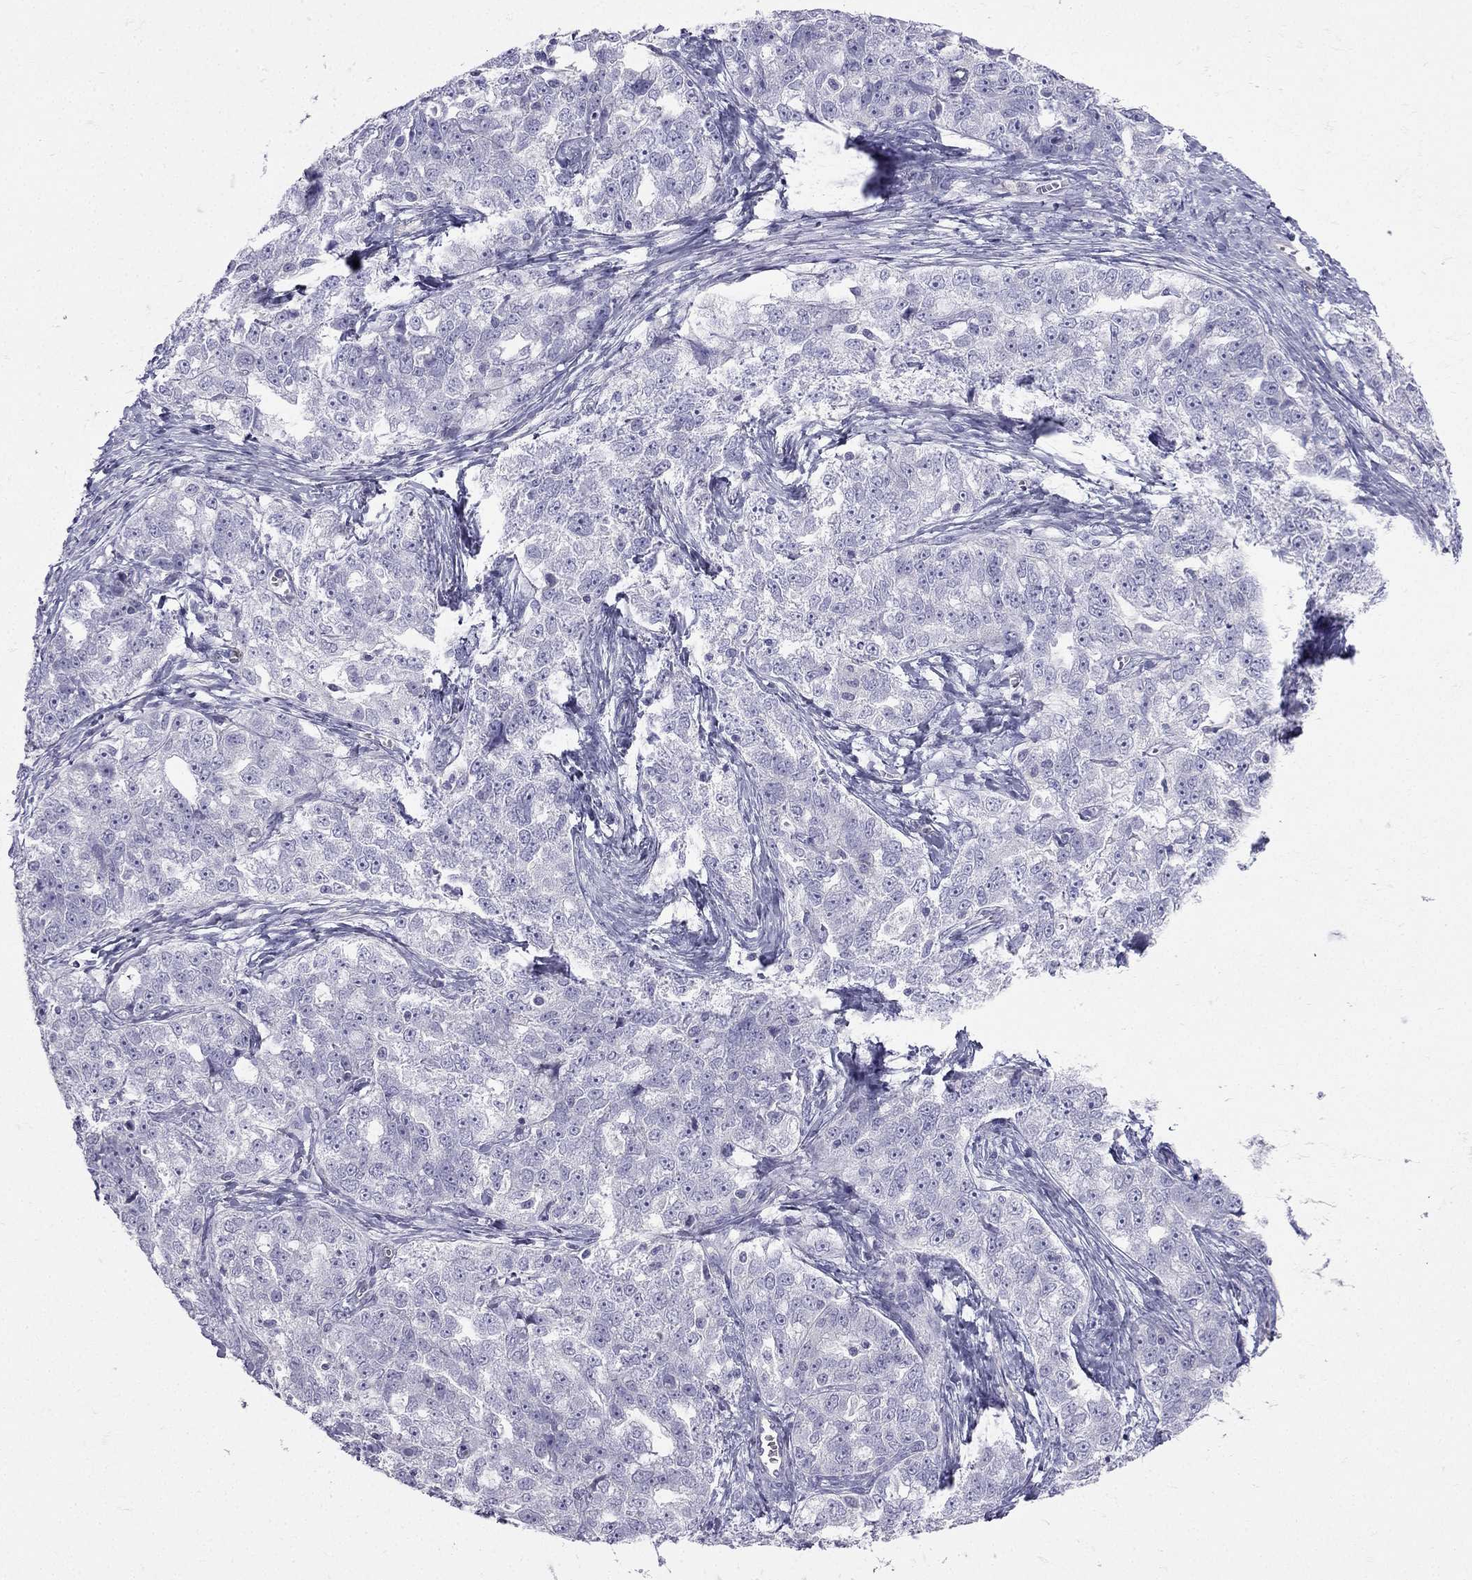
{"staining": {"intensity": "negative", "quantity": "none", "location": "none"}, "tissue": "ovarian cancer", "cell_type": "Tumor cells", "image_type": "cancer", "snomed": [{"axis": "morphology", "description": "Cystadenocarcinoma, serous, NOS"}, {"axis": "topography", "description": "Ovary"}], "caption": "Immunohistochemical staining of ovarian serous cystadenocarcinoma shows no significant expression in tumor cells.", "gene": "GJA8", "patient": {"sex": "female", "age": 51}}